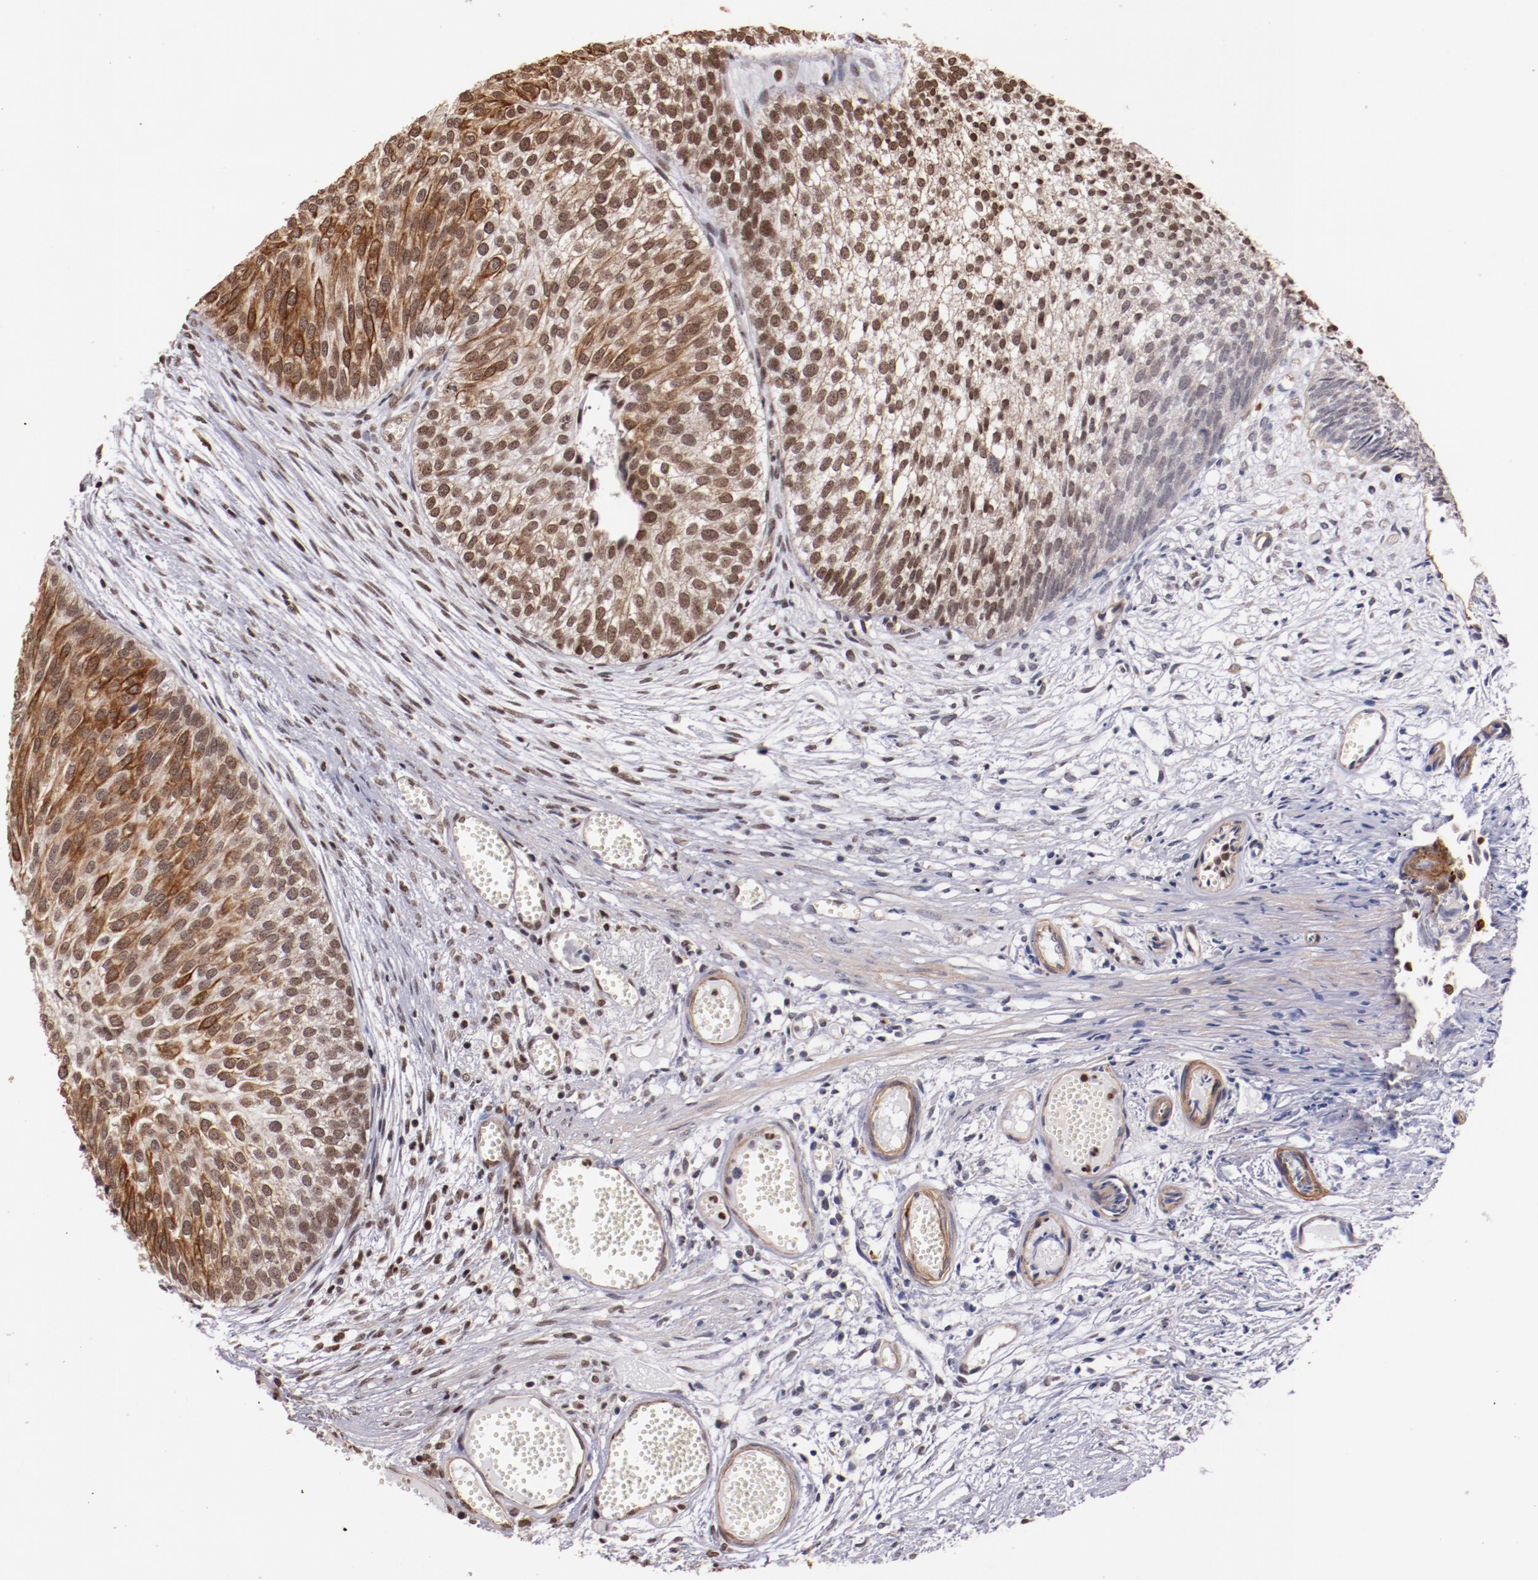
{"staining": {"intensity": "moderate", "quantity": "25%-75%", "location": "cytoplasmic/membranous,nuclear"}, "tissue": "urothelial cancer", "cell_type": "Tumor cells", "image_type": "cancer", "snomed": [{"axis": "morphology", "description": "Urothelial carcinoma, Low grade"}, {"axis": "topography", "description": "Urinary bladder"}], "caption": "Immunohistochemical staining of human urothelial cancer exhibits medium levels of moderate cytoplasmic/membranous and nuclear protein positivity in about 25%-75% of tumor cells.", "gene": "STAG2", "patient": {"sex": "male", "age": 84}}